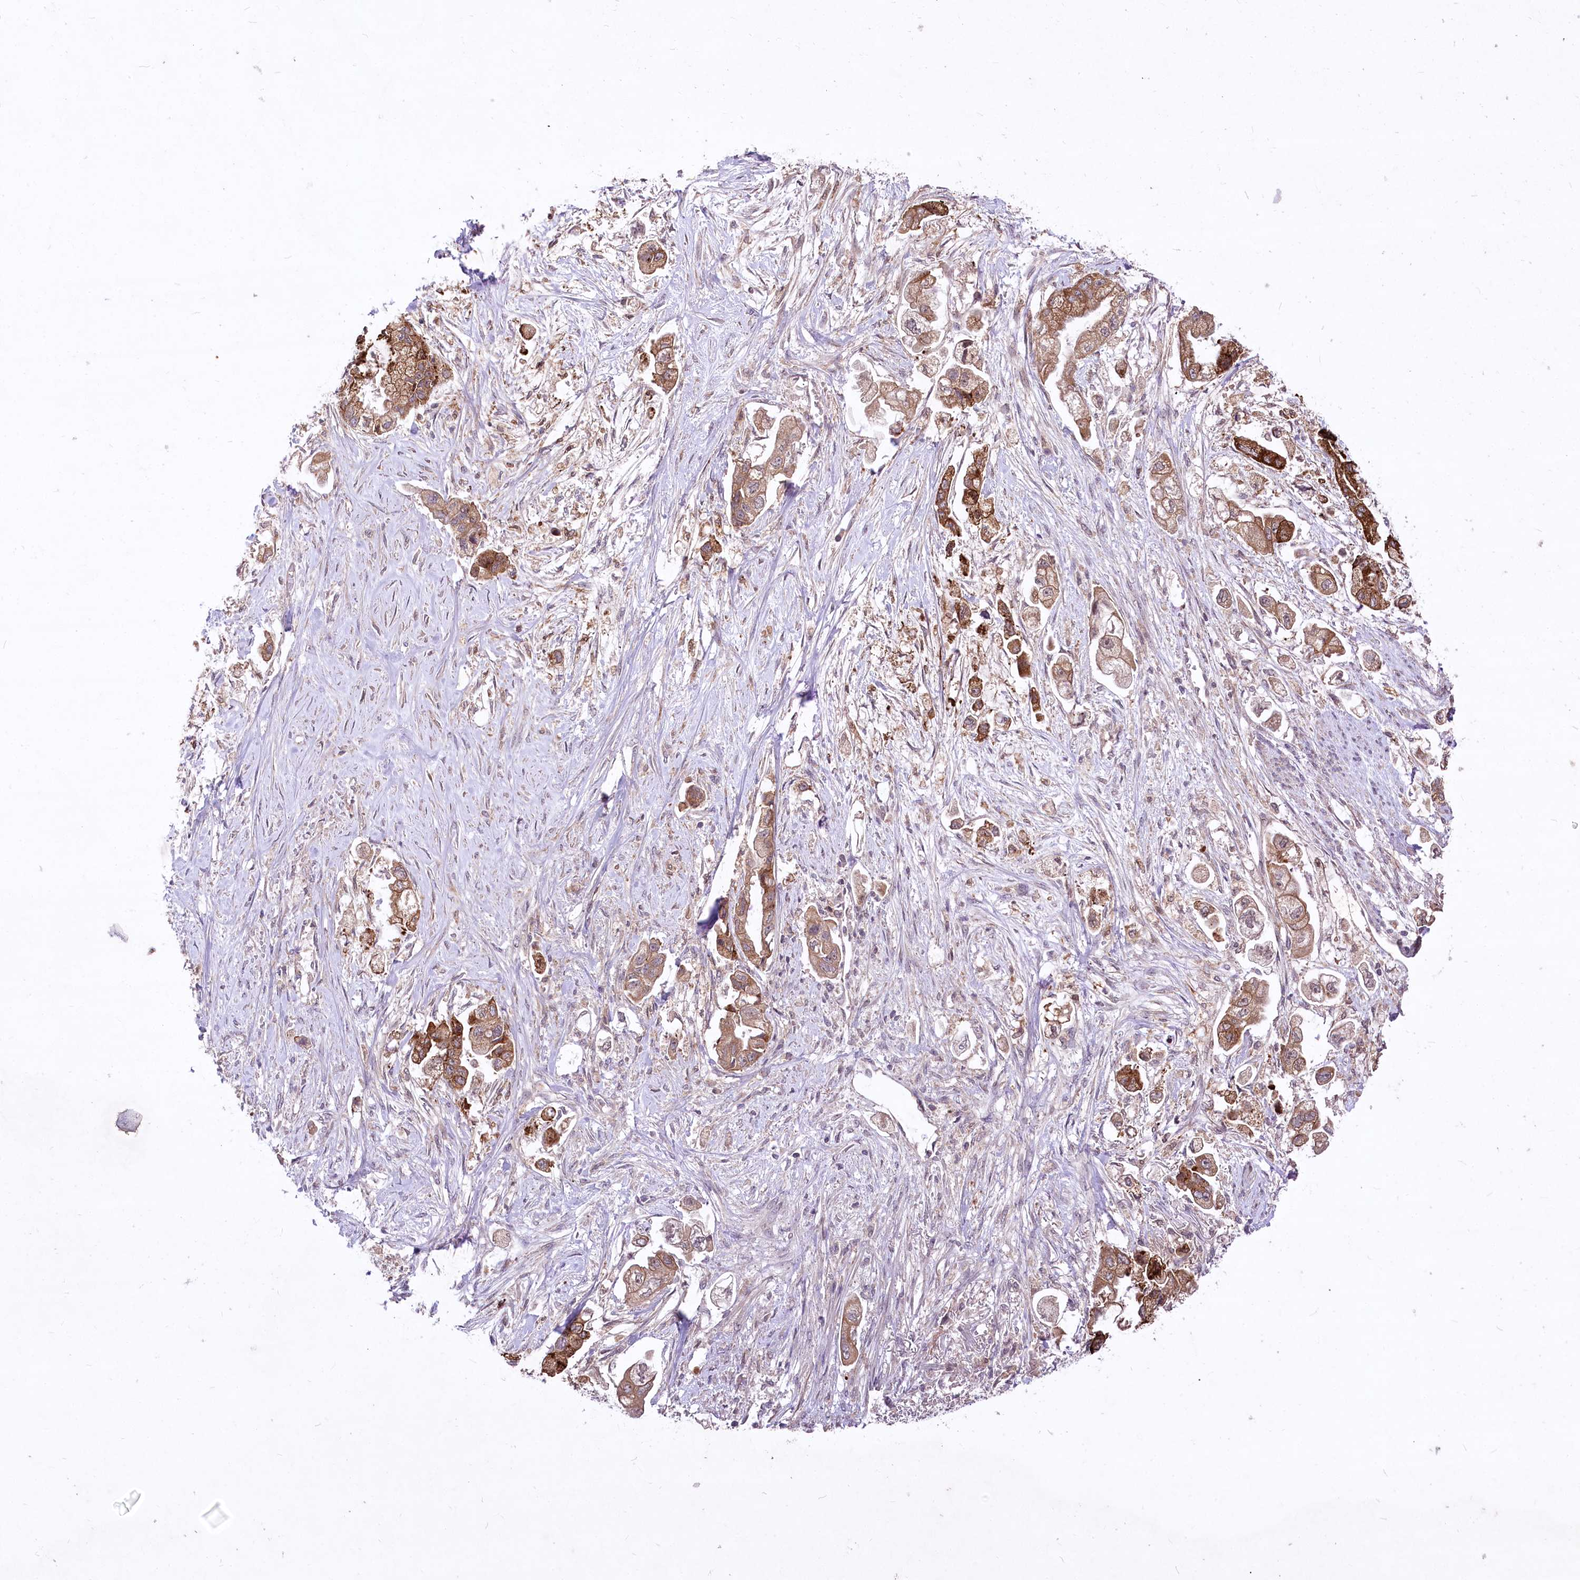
{"staining": {"intensity": "moderate", "quantity": ">75%", "location": "cytoplasmic/membranous"}, "tissue": "stomach cancer", "cell_type": "Tumor cells", "image_type": "cancer", "snomed": [{"axis": "morphology", "description": "Adenocarcinoma, NOS"}, {"axis": "topography", "description": "Stomach"}], "caption": "Tumor cells demonstrate medium levels of moderate cytoplasmic/membranous expression in approximately >75% of cells in stomach cancer.", "gene": "HELT", "patient": {"sex": "male", "age": 62}}